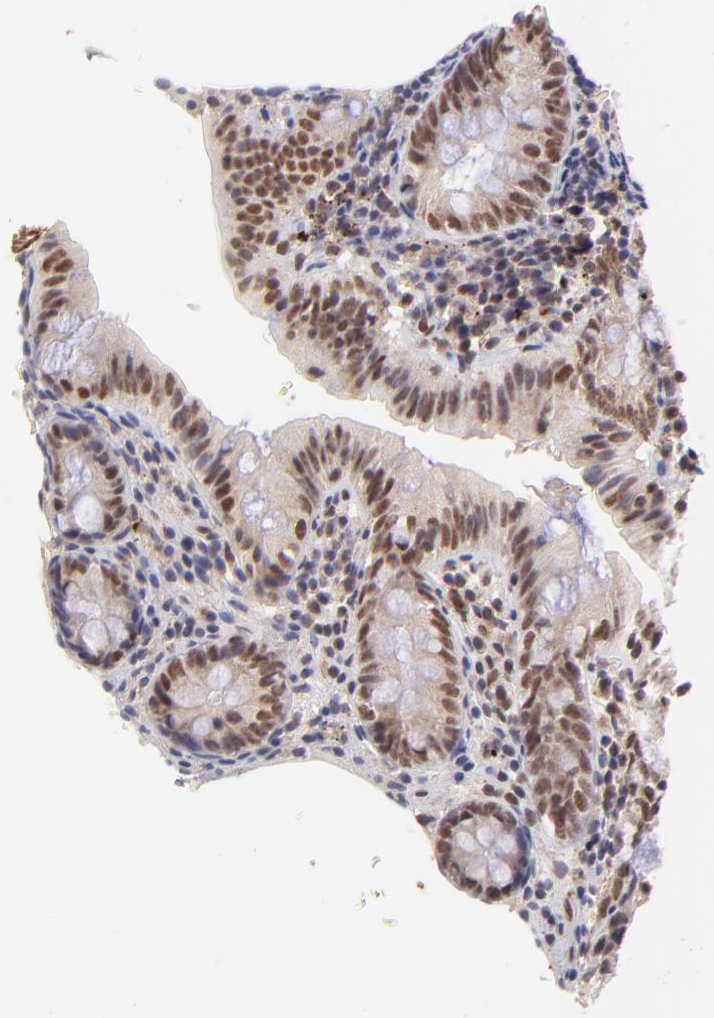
{"staining": {"intensity": "moderate", "quantity": ">75%", "location": "nuclear"}, "tissue": "appendix", "cell_type": "Glandular cells", "image_type": "normal", "snomed": [{"axis": "morphology", "description": "Normal tissue, NOS"}, {"axis": "topography", "description": "Appendix"}], "caption": "A brown stain shows moderate nuclear positivity of a protein in glandular cells of normal human appendix. The staining was performed using DAB (3,3'-diaminobenzidine) to visualize the protein expression in brown, while the nuclei were stained in blue with hematoxylin (Magnification: 20x).", "gene": "MED12", "patient": {"sex": "female", "age": 10}}